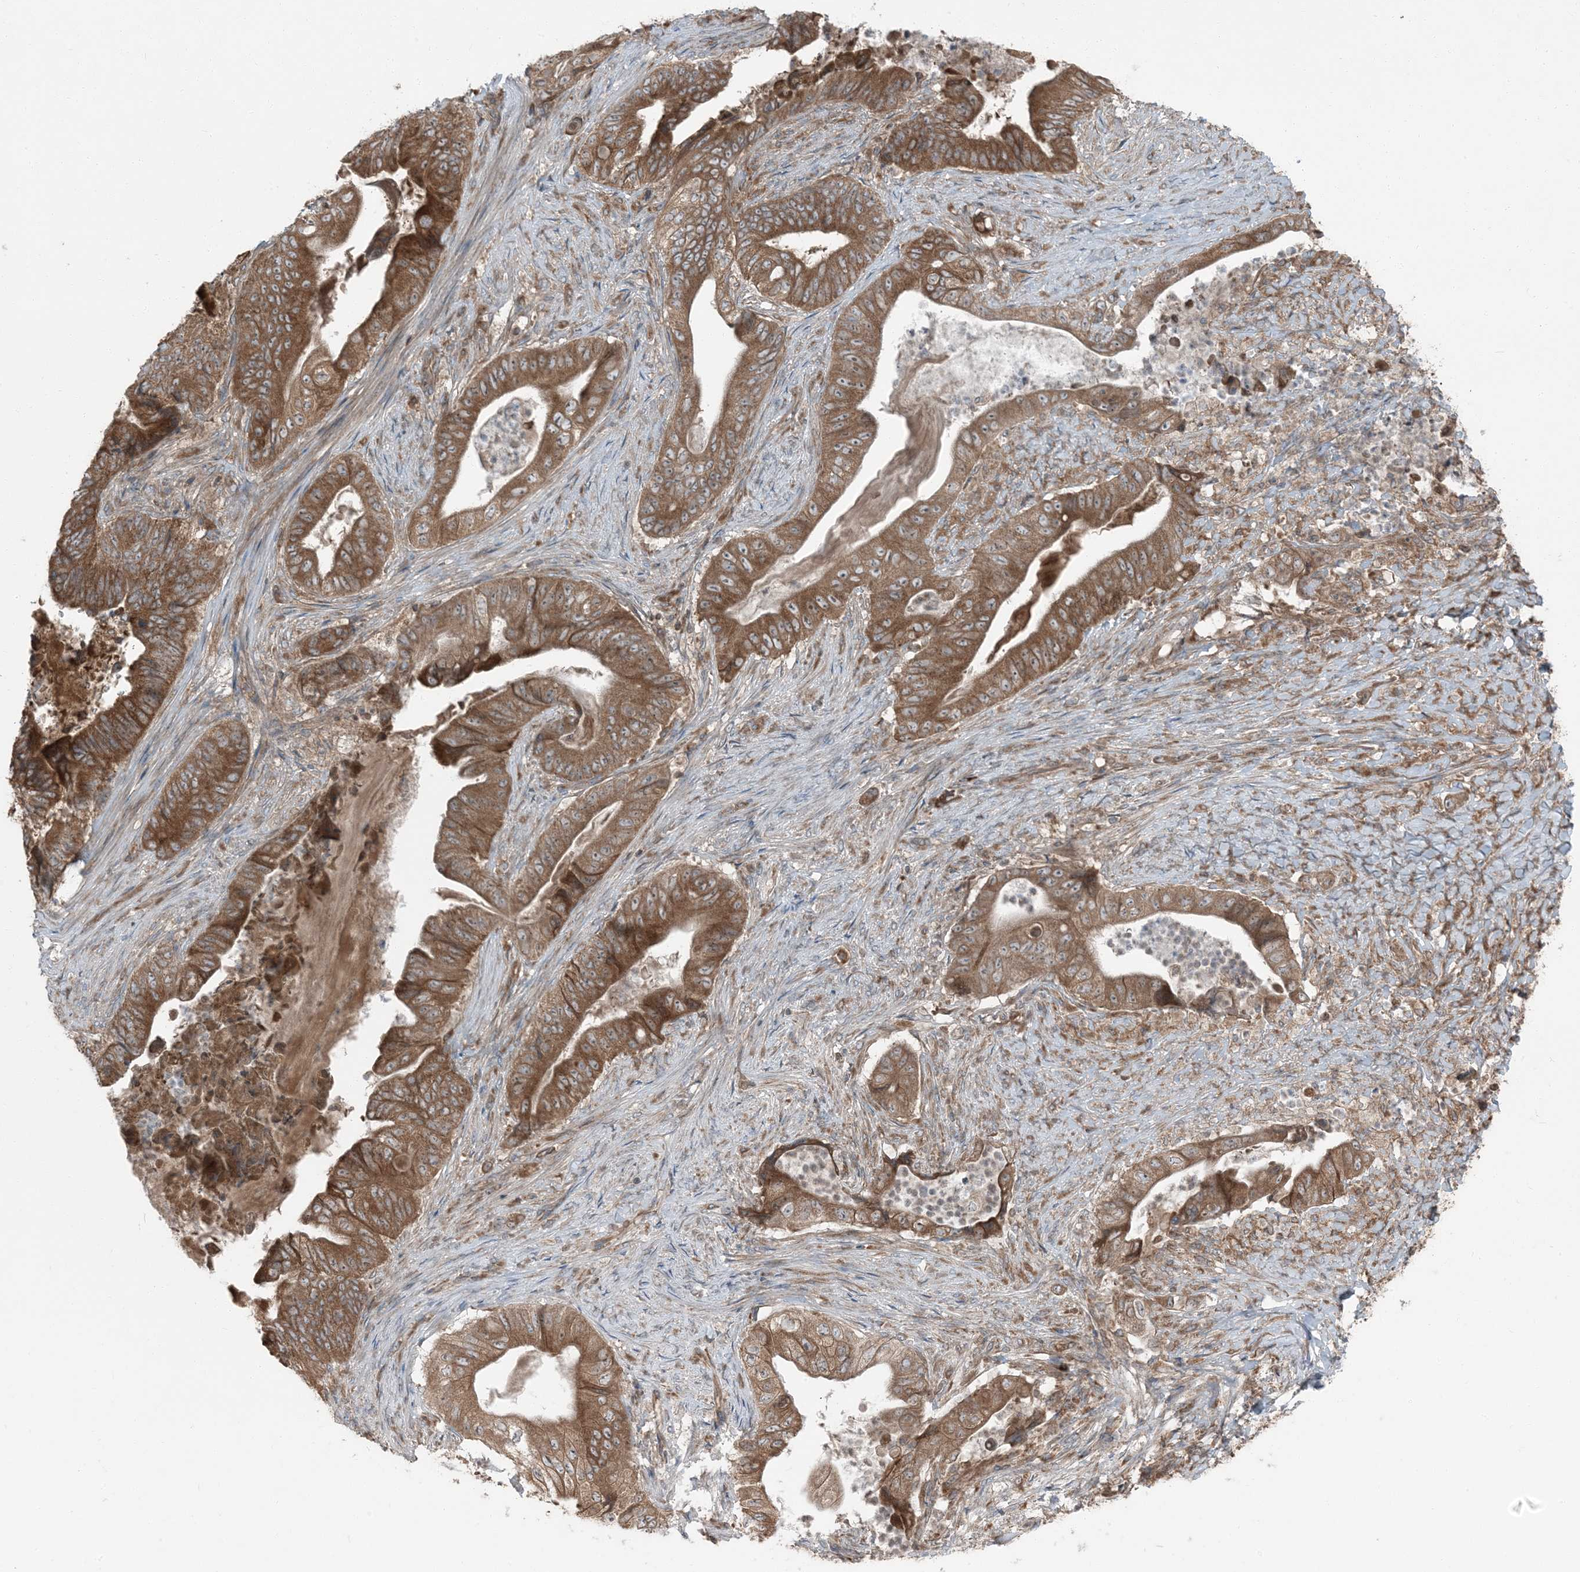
{"staining": {"intensity": "moderate", "quantity": ">75%", "location": "cytoplasmic/membranous"}, "tissue": "stomach cancer", "cell_type": "Tumor cells", "image_type": "cancer", "snomed": [{"axis": "morphology", "description": "Adenocarcinoma, NOS"}, {"axis": "topography", "description": "Stomach"}], "caption": "Immunohistochemical staining of adenocarcinoma (stomach) shows moderate cytoplasmic/membranous protein expression in about >75% of tumor cells. Using DAB (brown) and hematoxylin (blue) stains, captured at high magnification using brightfield microscopy.", "gene": "RAB3GAP1", "patient": {"sex": "female", "age": 73}}